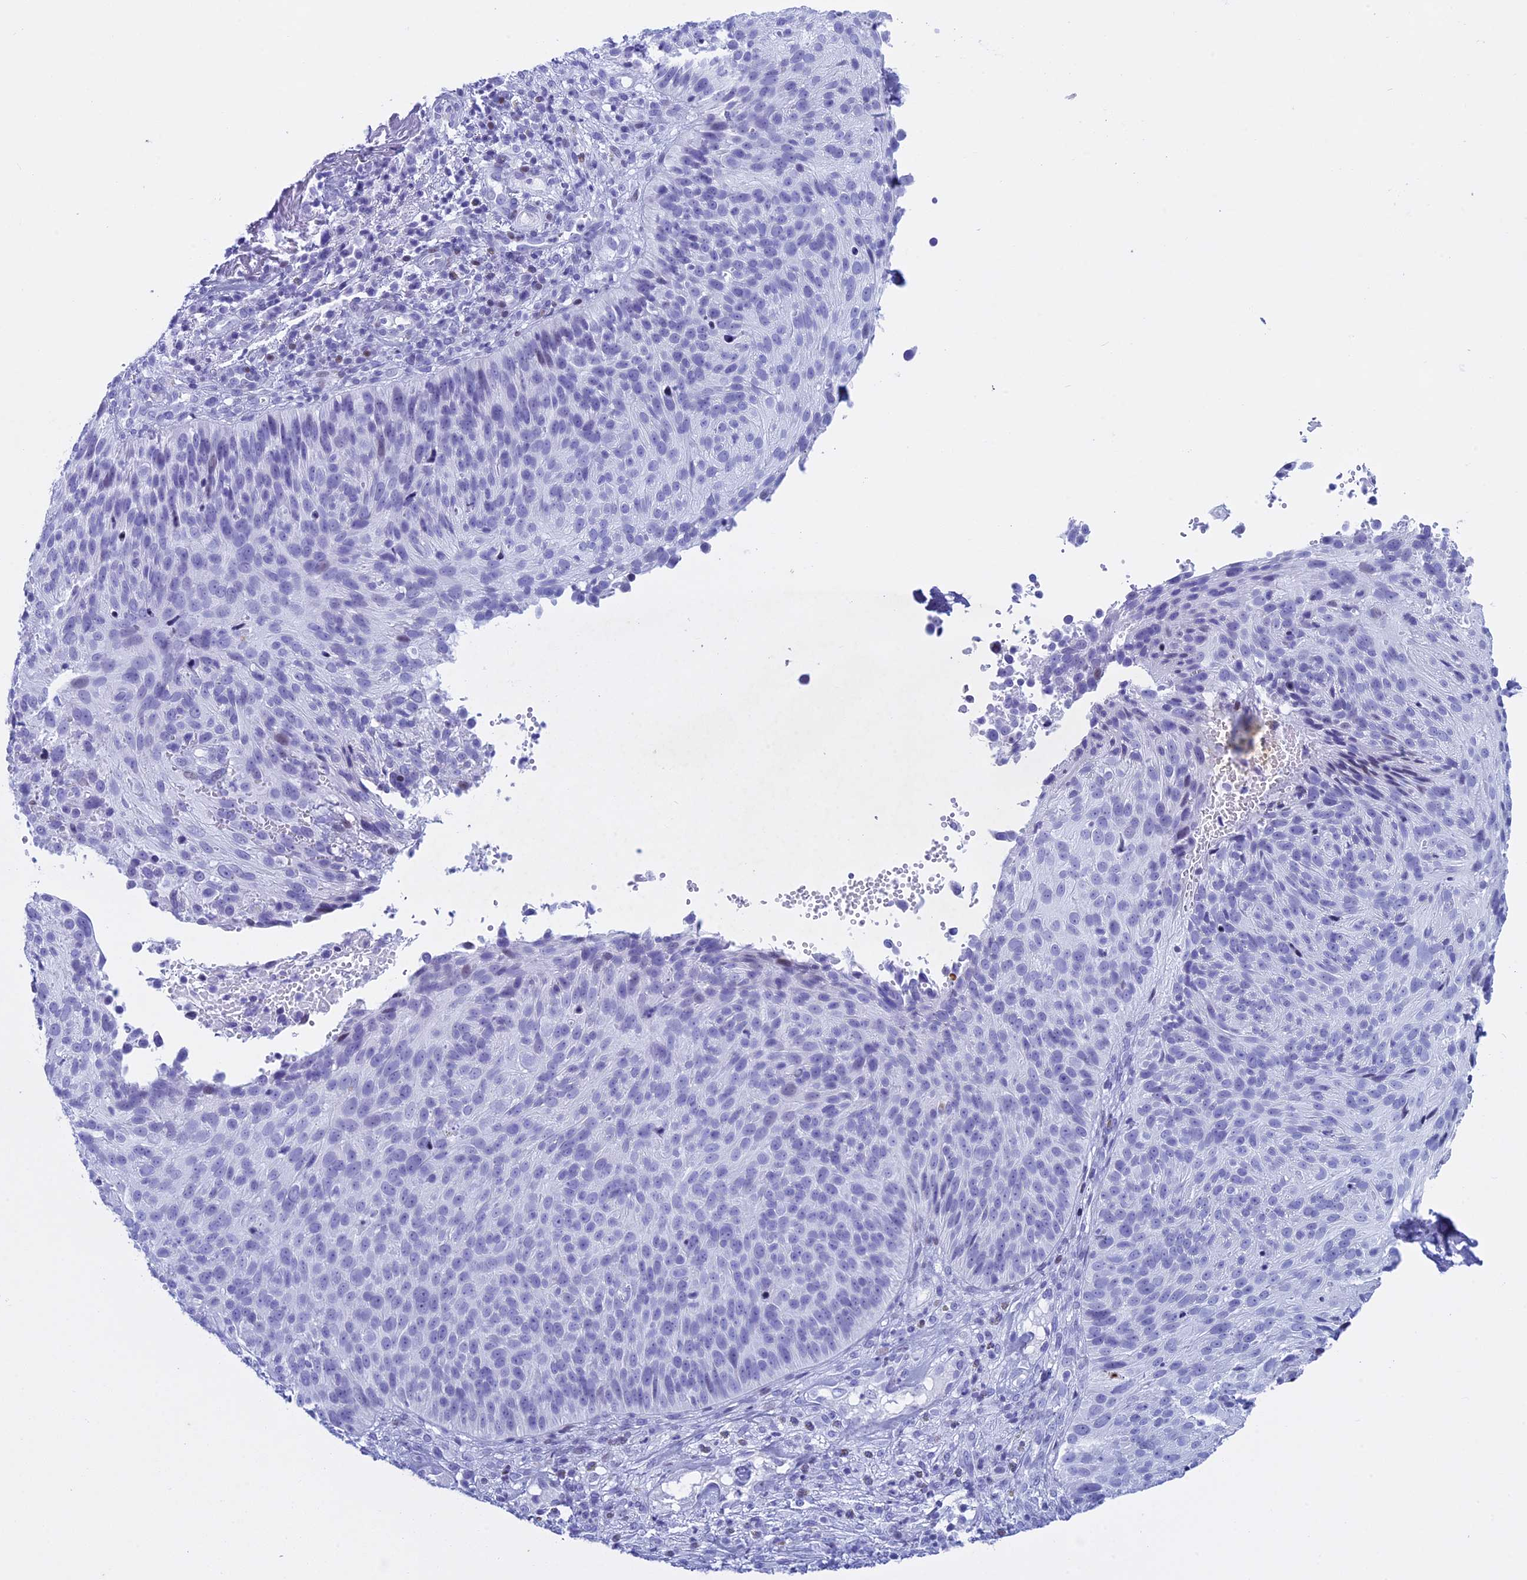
{"staining": {"intensity": "negative", "quantity": "none", "location": "none"}, "tissue": "cervical cancer", "cell_type": "Tumor cells", "image_type": "cancer", "snomed": [{"axis": "morphology", "description": "Squamous cell carcinoma, NOS"}, {"axis": "topography", "description": "Cervix"}], "caption": "Micrograph shows no significant protein positivity in tumor cells of cervical cancer. (IHC, brightfield microscopy, high magnification).", "gene": "KCTD21", "patient": {"sex": "female", "age": 74}}